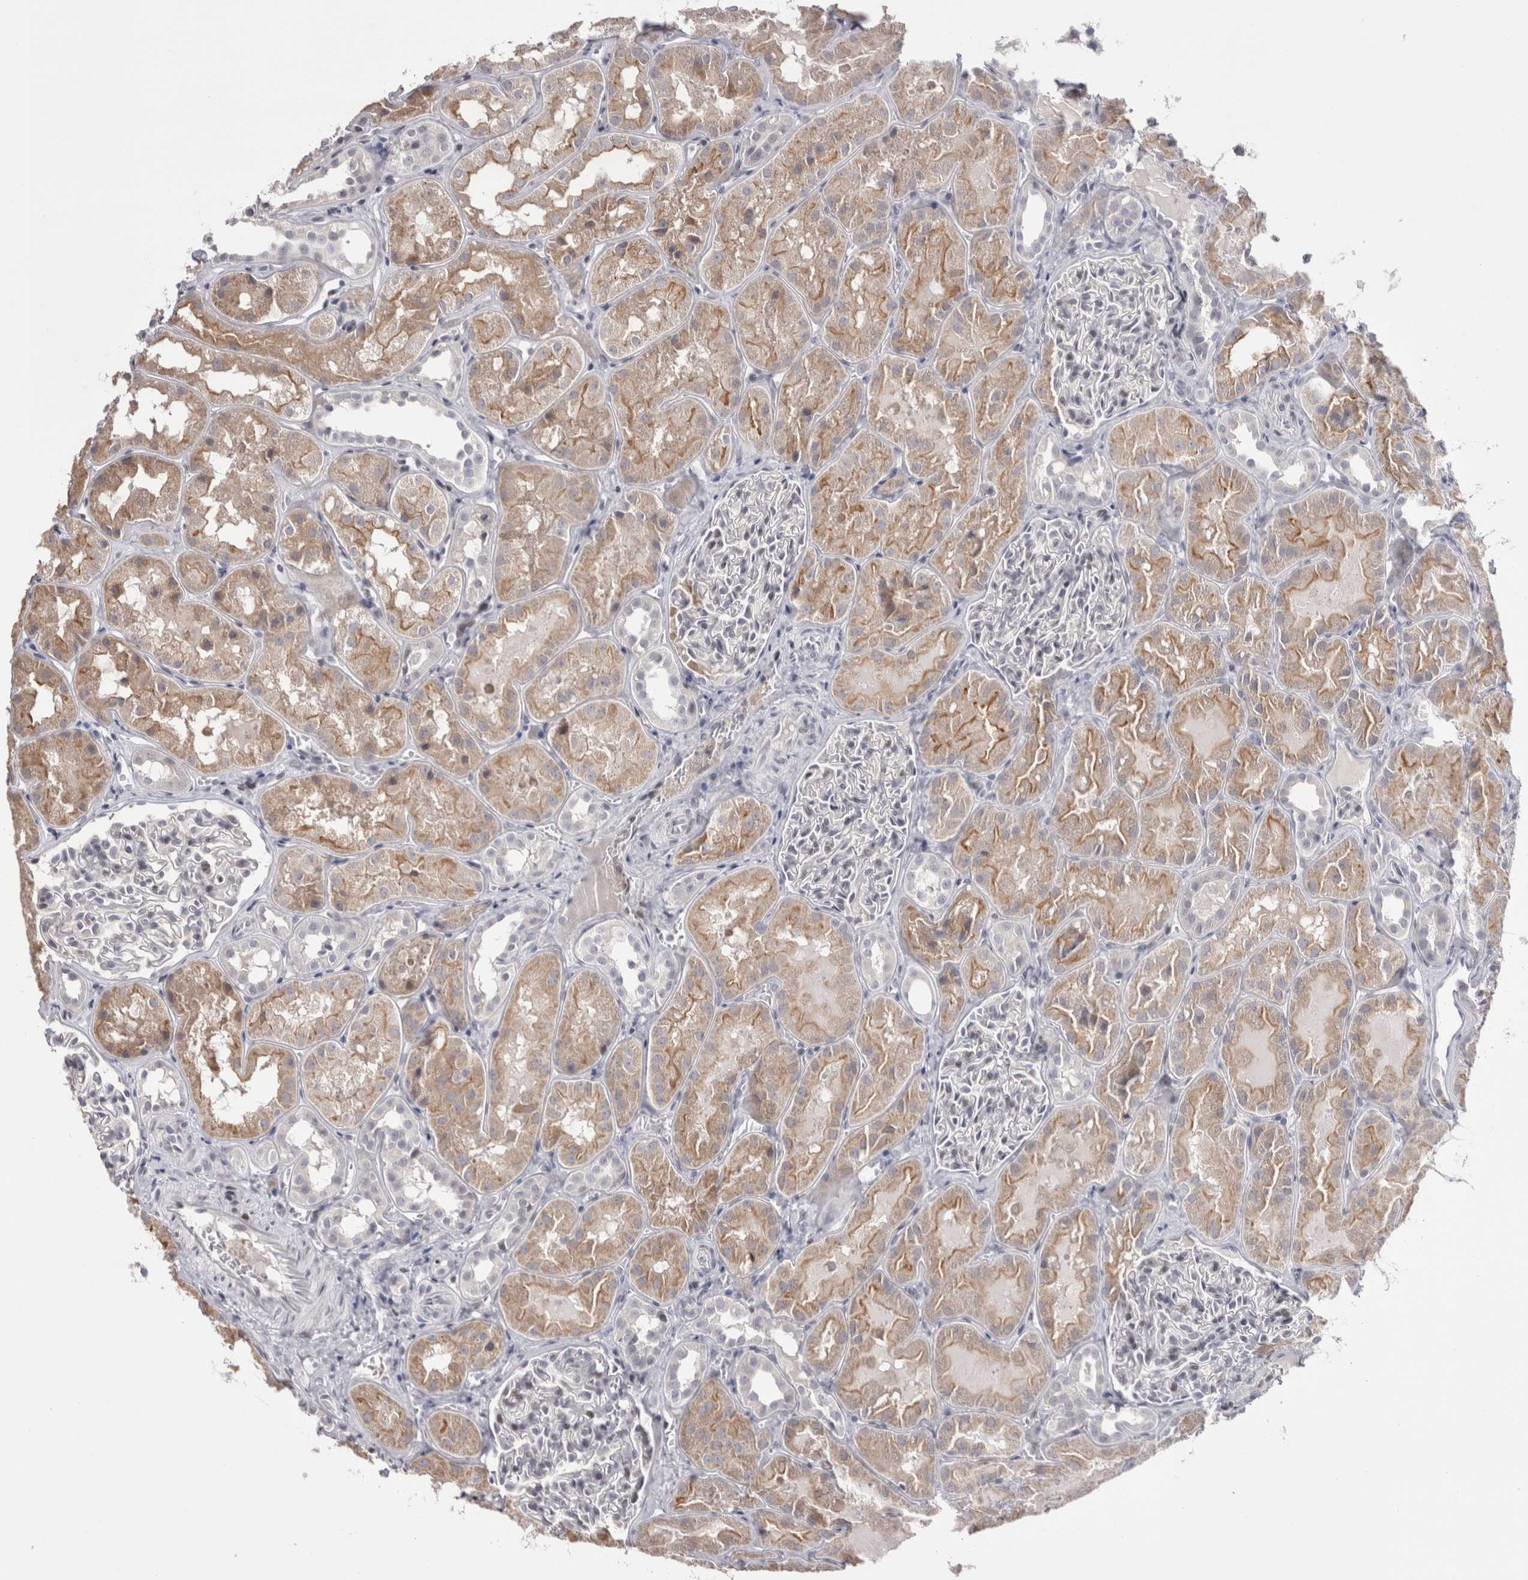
{"staining": {"intensity": "negative", "quantity": "none", "location": "none"}, "tissue": "kidney", "cell_type": "Cells in glomeruli", "image_type": "normal", "snomed": [{"axis": "morphology", "description": "Normal tissue, NOS"}, {"axis": "topography", "description": "Kidney"}], "caption": "An immunohistochemistry photomicrograph of normal kidney is shown. There is no staining in cells in glomeruli of kidney.", "gene": "FNDC8", "patient": {"sex": "male", "age": 16}}